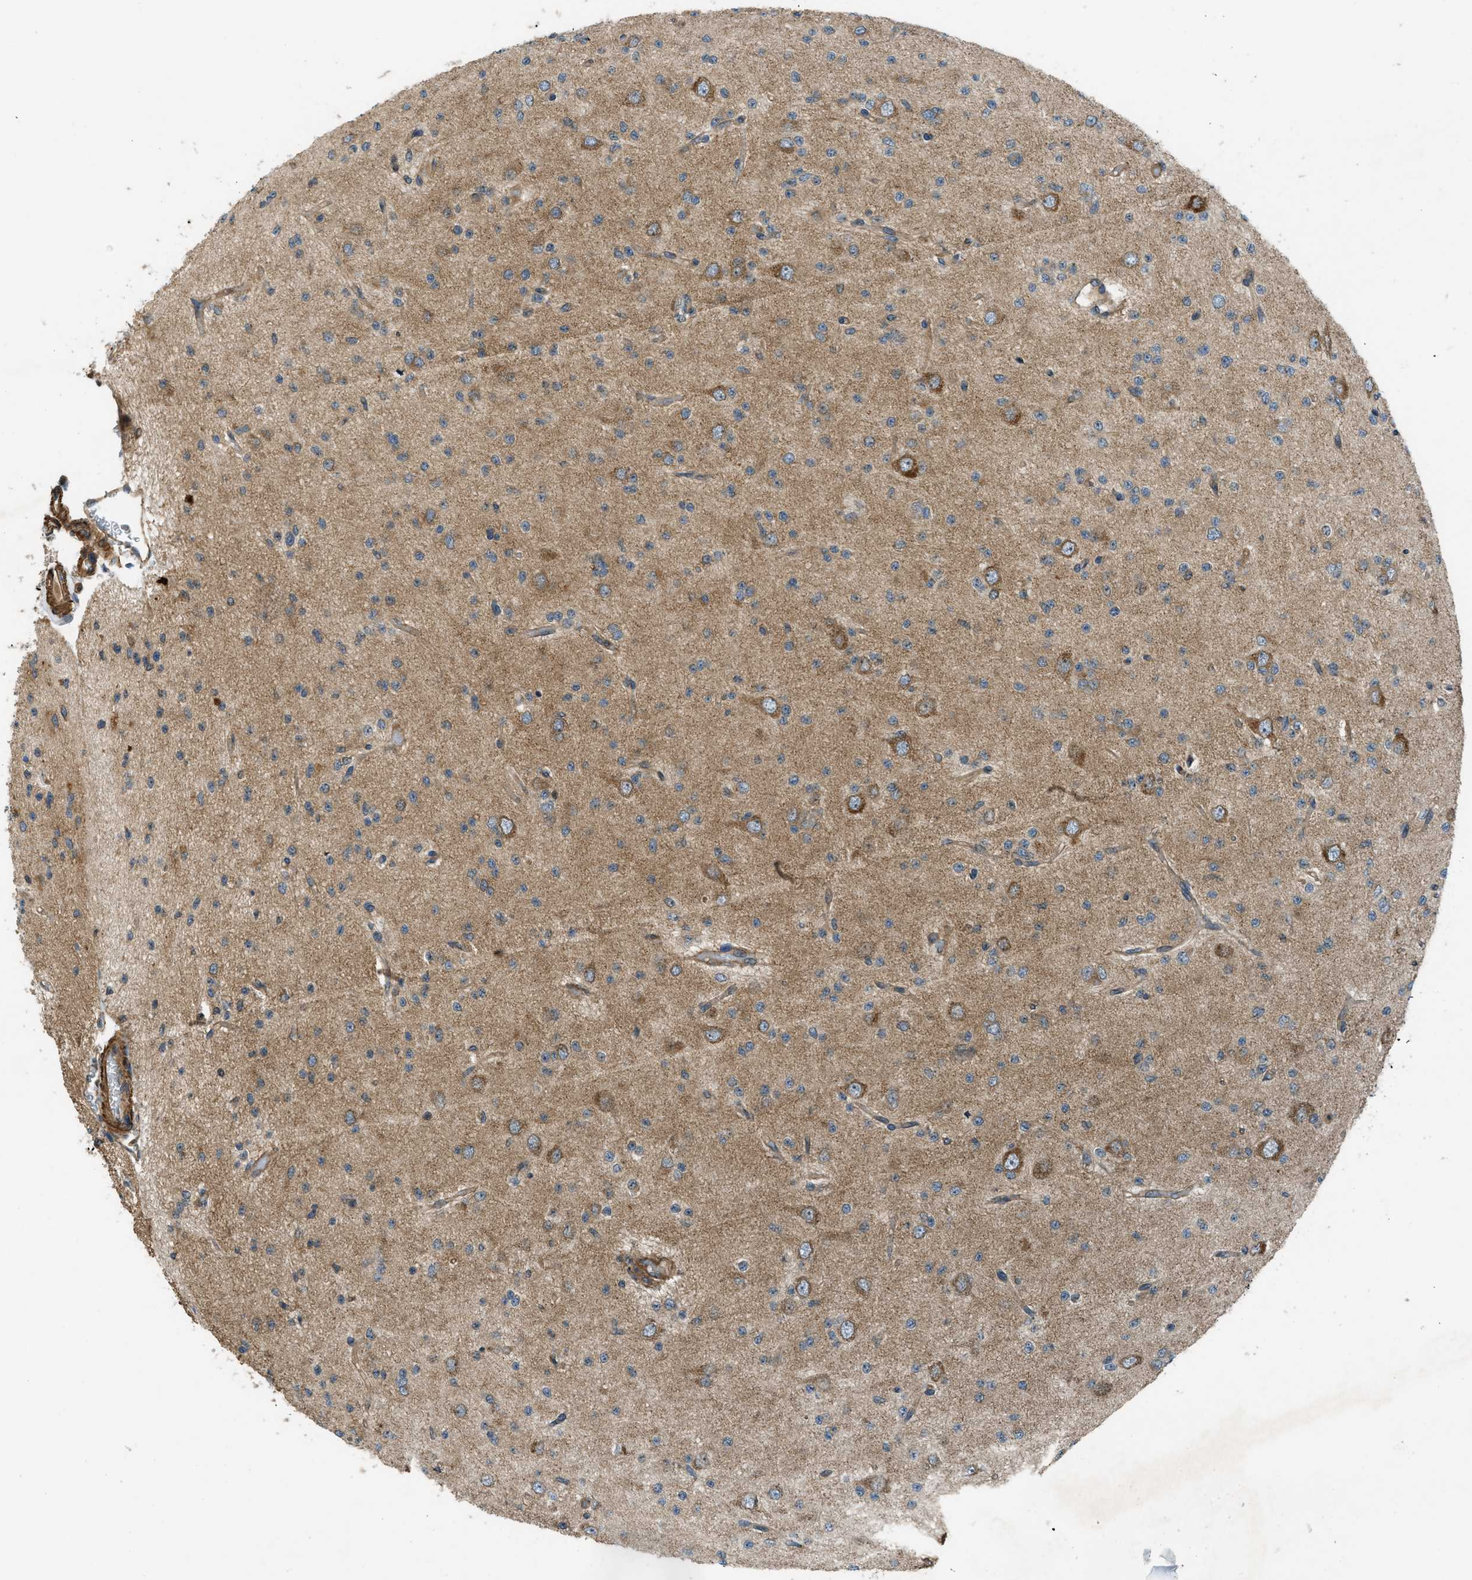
{"staining": {"intensity": "moderate", "quantity": "25%-75%", "location": "cytoplasmic/membranous"}, "tissue": "glioma", "cell_type": "Tumor cells", "image_type": "cancer", "snomed": [{"axis": "morphology", "description": "Glioma, malignant, Low grade"}, {"axis": "topography", "description": "Brain"}], "caption": "A micrograph of low-grade glioma (malignant) stained for a protein displays moderate cytoplasmic/membranous brown staining in tumor cells. The protein is shown in brown color, while the nuclei are stained blue.", "gene": "VEZT", "patient": {"sex": "male", "age": 38}}